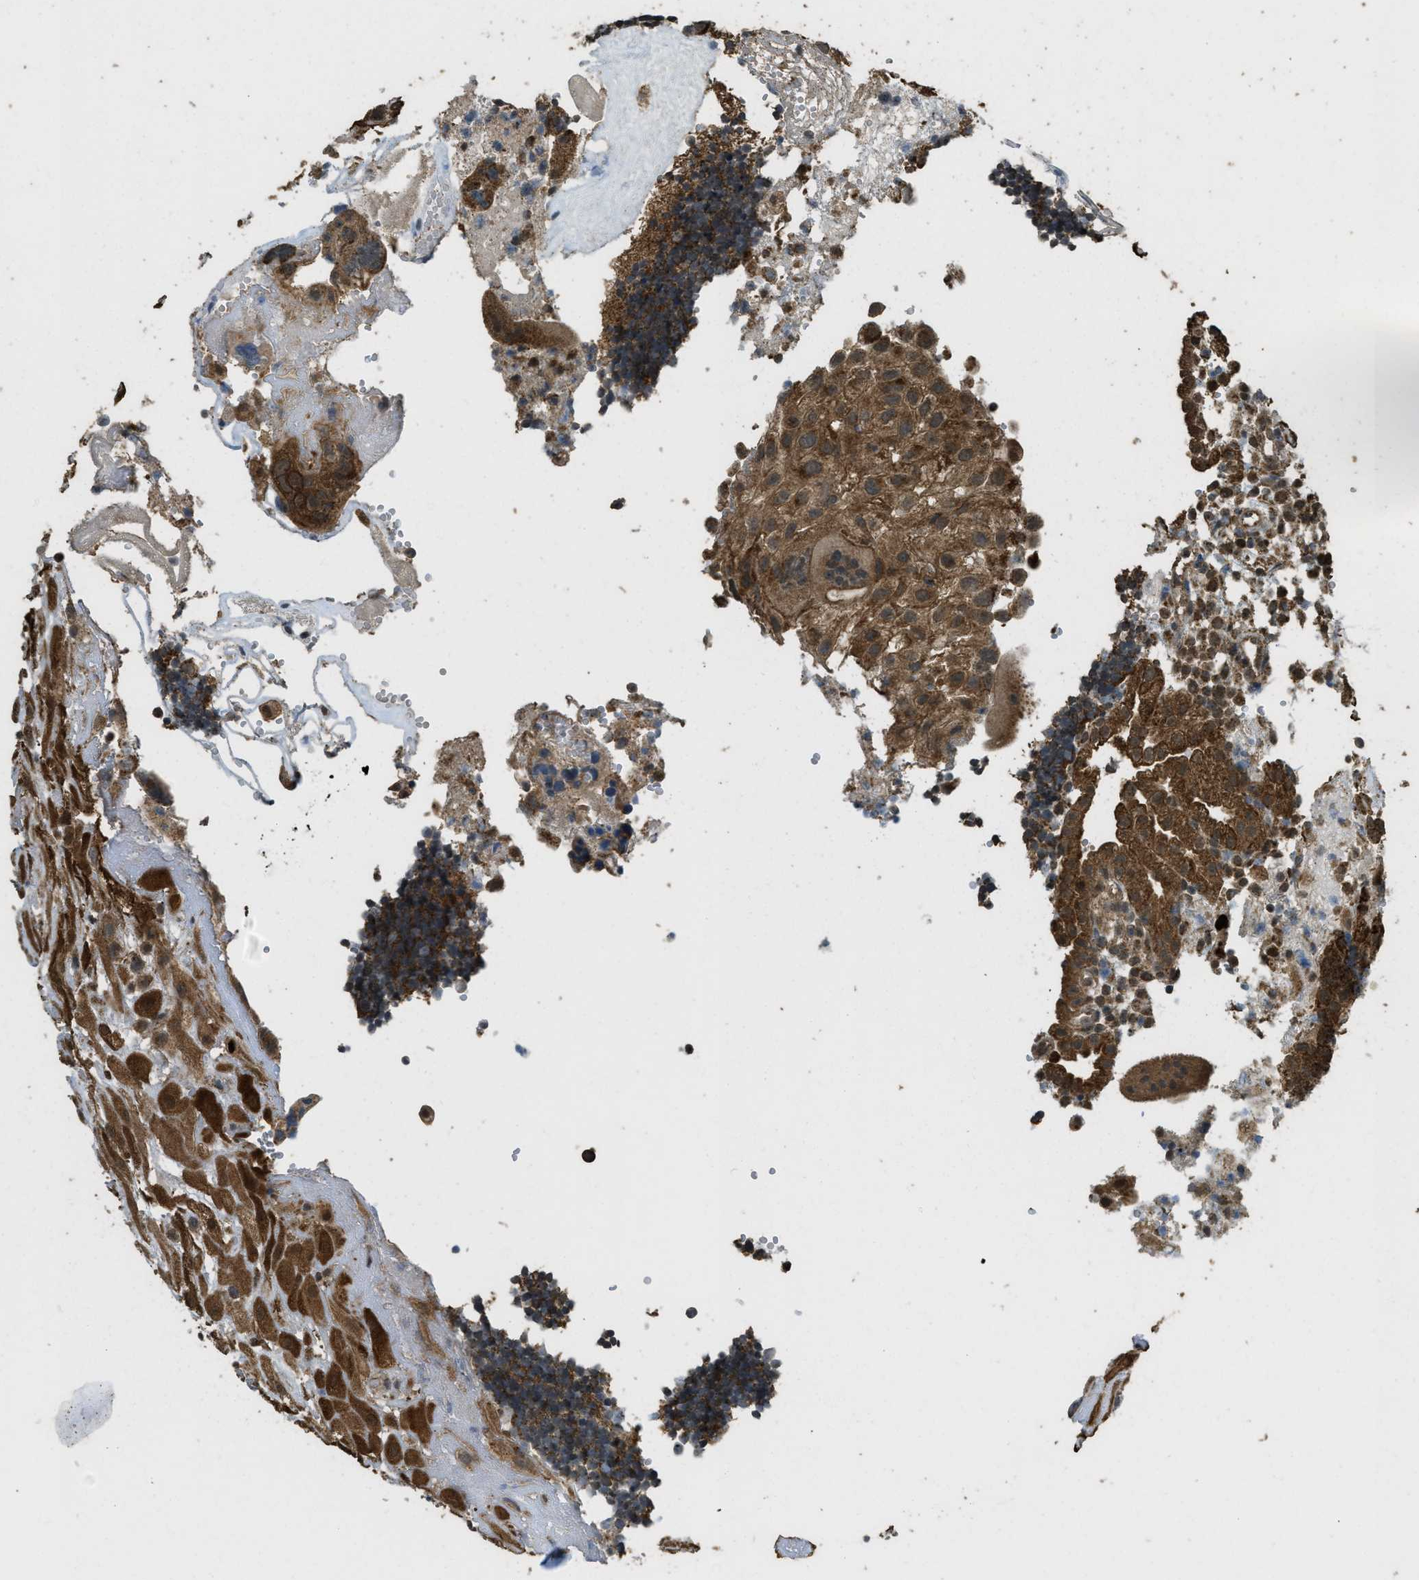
{"staining": {"intensity": "strong", "quantity": ">75%", "location": "cytoplasmic/membranous"}, "tissue": "placenta", "cell_type": "Decidual cells", "image_type": "normal", "snomed": [{"axis": "morphology", "description": "Normal tissue, NOS"}, {"axis": "topography", "description": "Placenta"}], "caption": "The histopathology image demonstrates immunohistochemical staining of benign placenta. There is strong cytoplasmic/membranous staining is present in approximately >75% of decidual cells.", "gene": "CTPS1", "patient": {"sex": "female", "age": 18}}